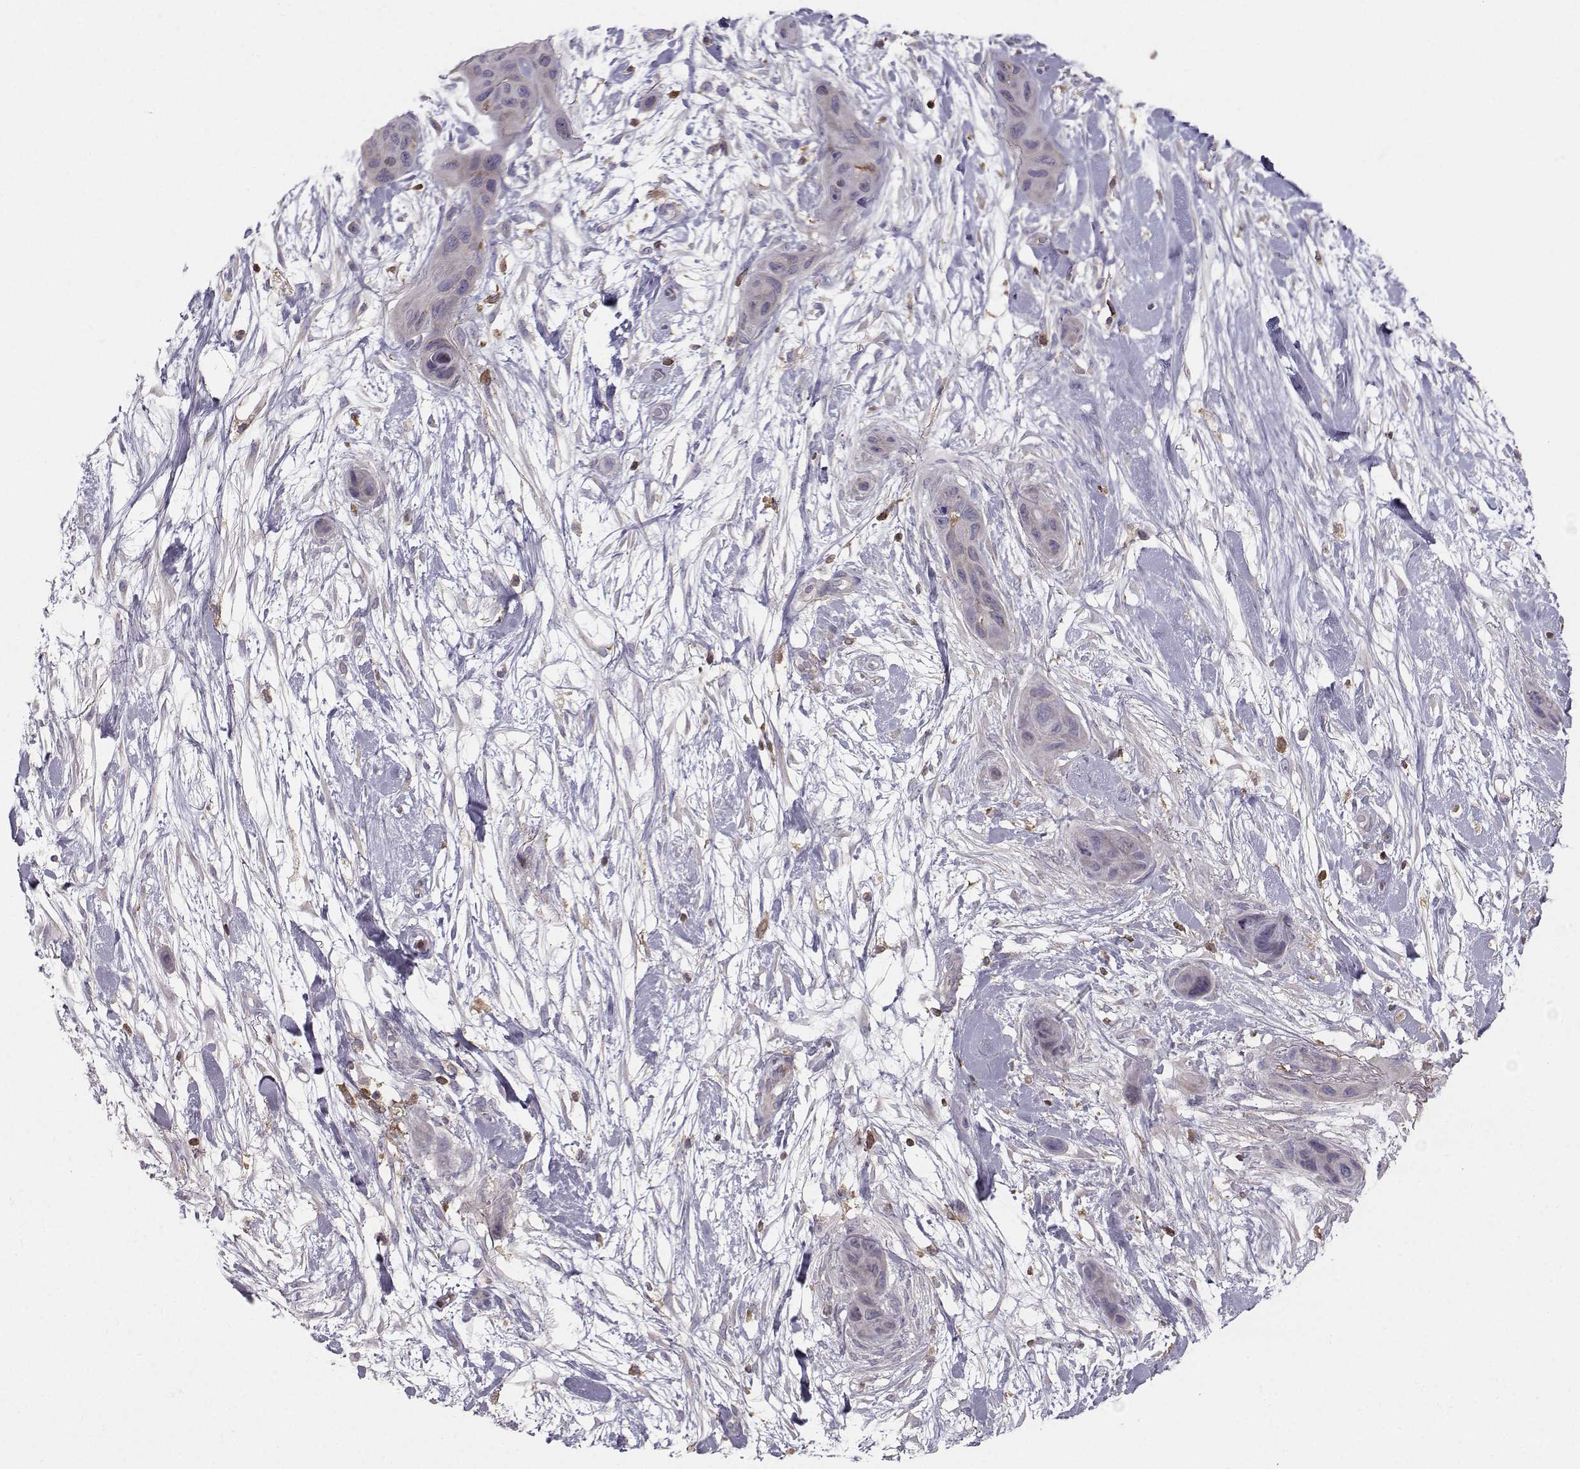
{"staining": {"intensity": "negative", "quantity": "none", "location": "none"}, "tissue": "skin cancer", "cell_type": "Tumor cells", "image_type": "cancer", "snomed": [{"axis": "morphology", "description": "Squamous cell carcinoma, NOS"}, {"axis": "topography", "description": "Skin"}], "caption": "This is a histopathology image of immunohistochemistry staining of skin cancer (squamous cell carcinoma), which shows no expression in tumor cells.", "gene": "ZBTB32", "patient": {"sex": "male", "age": 79}}